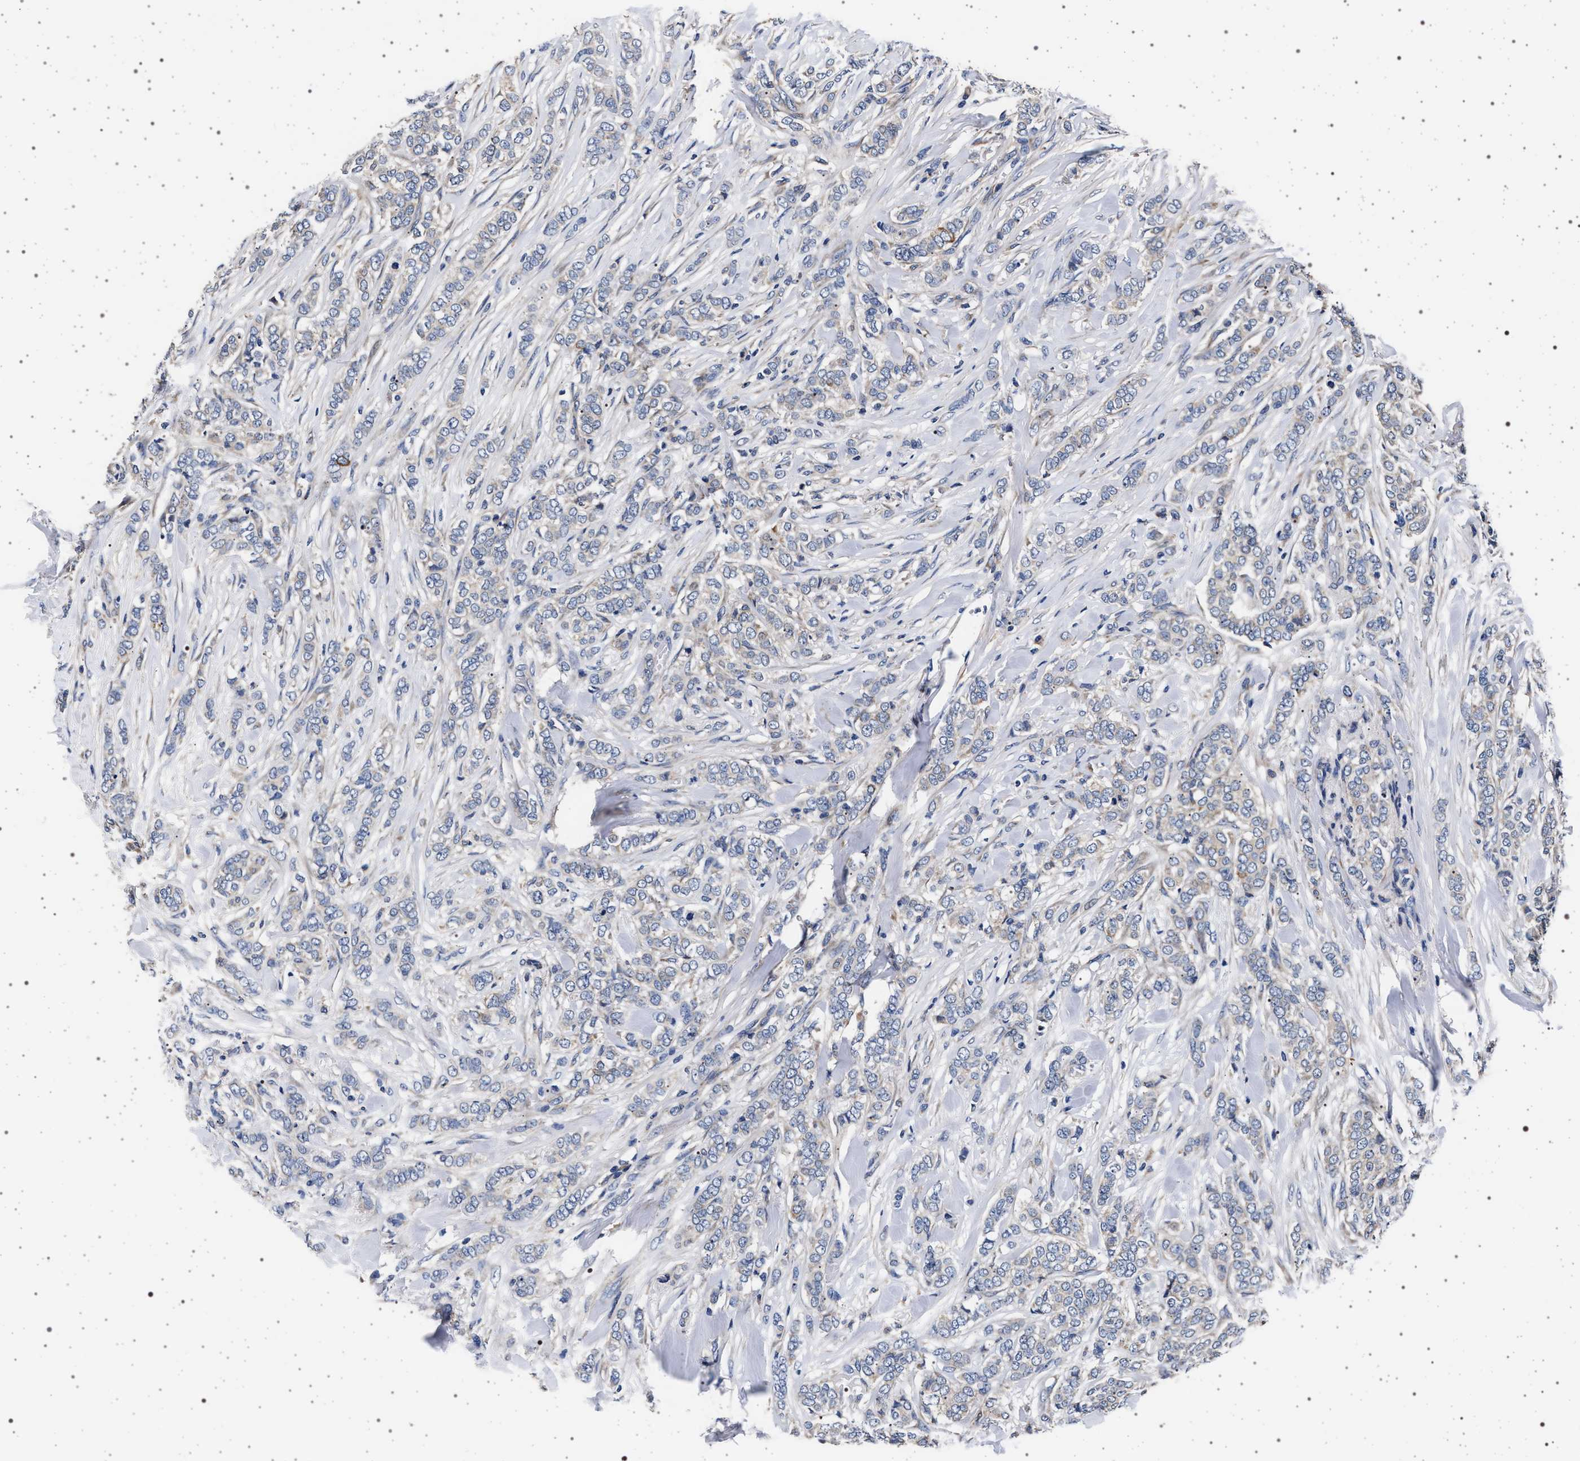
{"staining": {"intensity": "negative", "quantity": "none", "location": "none"}, "tissue": "breast cancer", "cell_type": "Tumor cells", "image_type": "cancer", "snomed": [{"axis": "morphology", "description": "Lobular carcinoma"}, {"axis": "topography", "description": "Skin"}, {"axis": "topography", "description": "Breast"}], "caption": "The histopathology image reveals no significant positivity in tumor cells of breast lobular carcinoma.", "gene": "MAP3K2", "patient": {"sex": "female", "age": 46}}